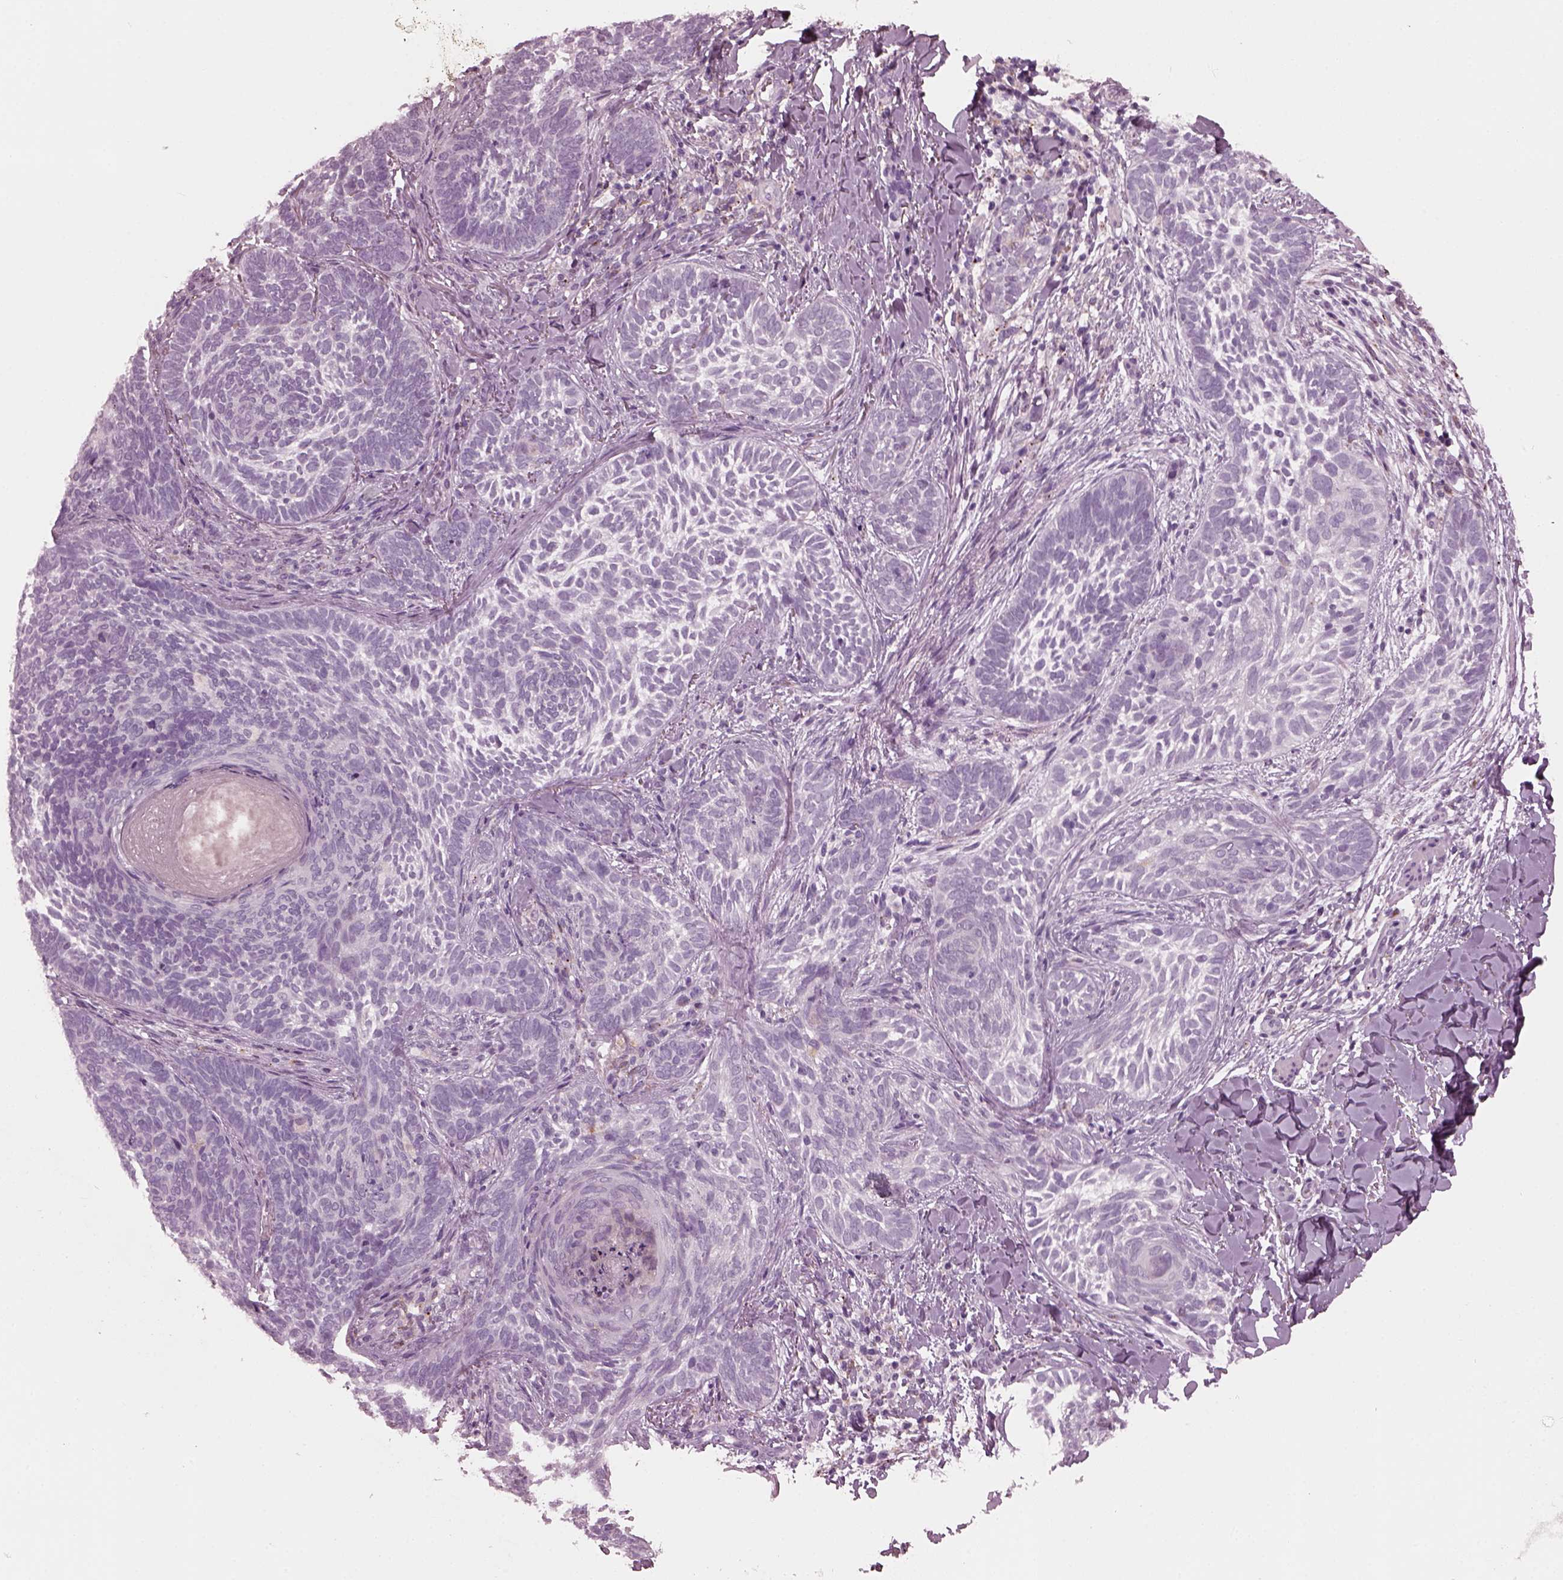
{"staining": {"intensity": "negative", "quantity": "none", "location": "none"}, "tissue": "skin cancer", "cell_type": "Tumor cells", "image_type": "cancer", "snomed": [{"axis": "morphology", "description": "Normal tissue, NOS"}, {"axis": "morphology", "description": "Basal cell carcinoma"}, {"axis": "topography", "description": "Skin"}], "caption": "Immunohistochemistry micrograph of human skin basal cell carcinoma stained for a protein (brown), which demonstrates no positivity in tumor cells.", "gene": "SLAMF8", "patient": {"sex": "male", "age": 46}}